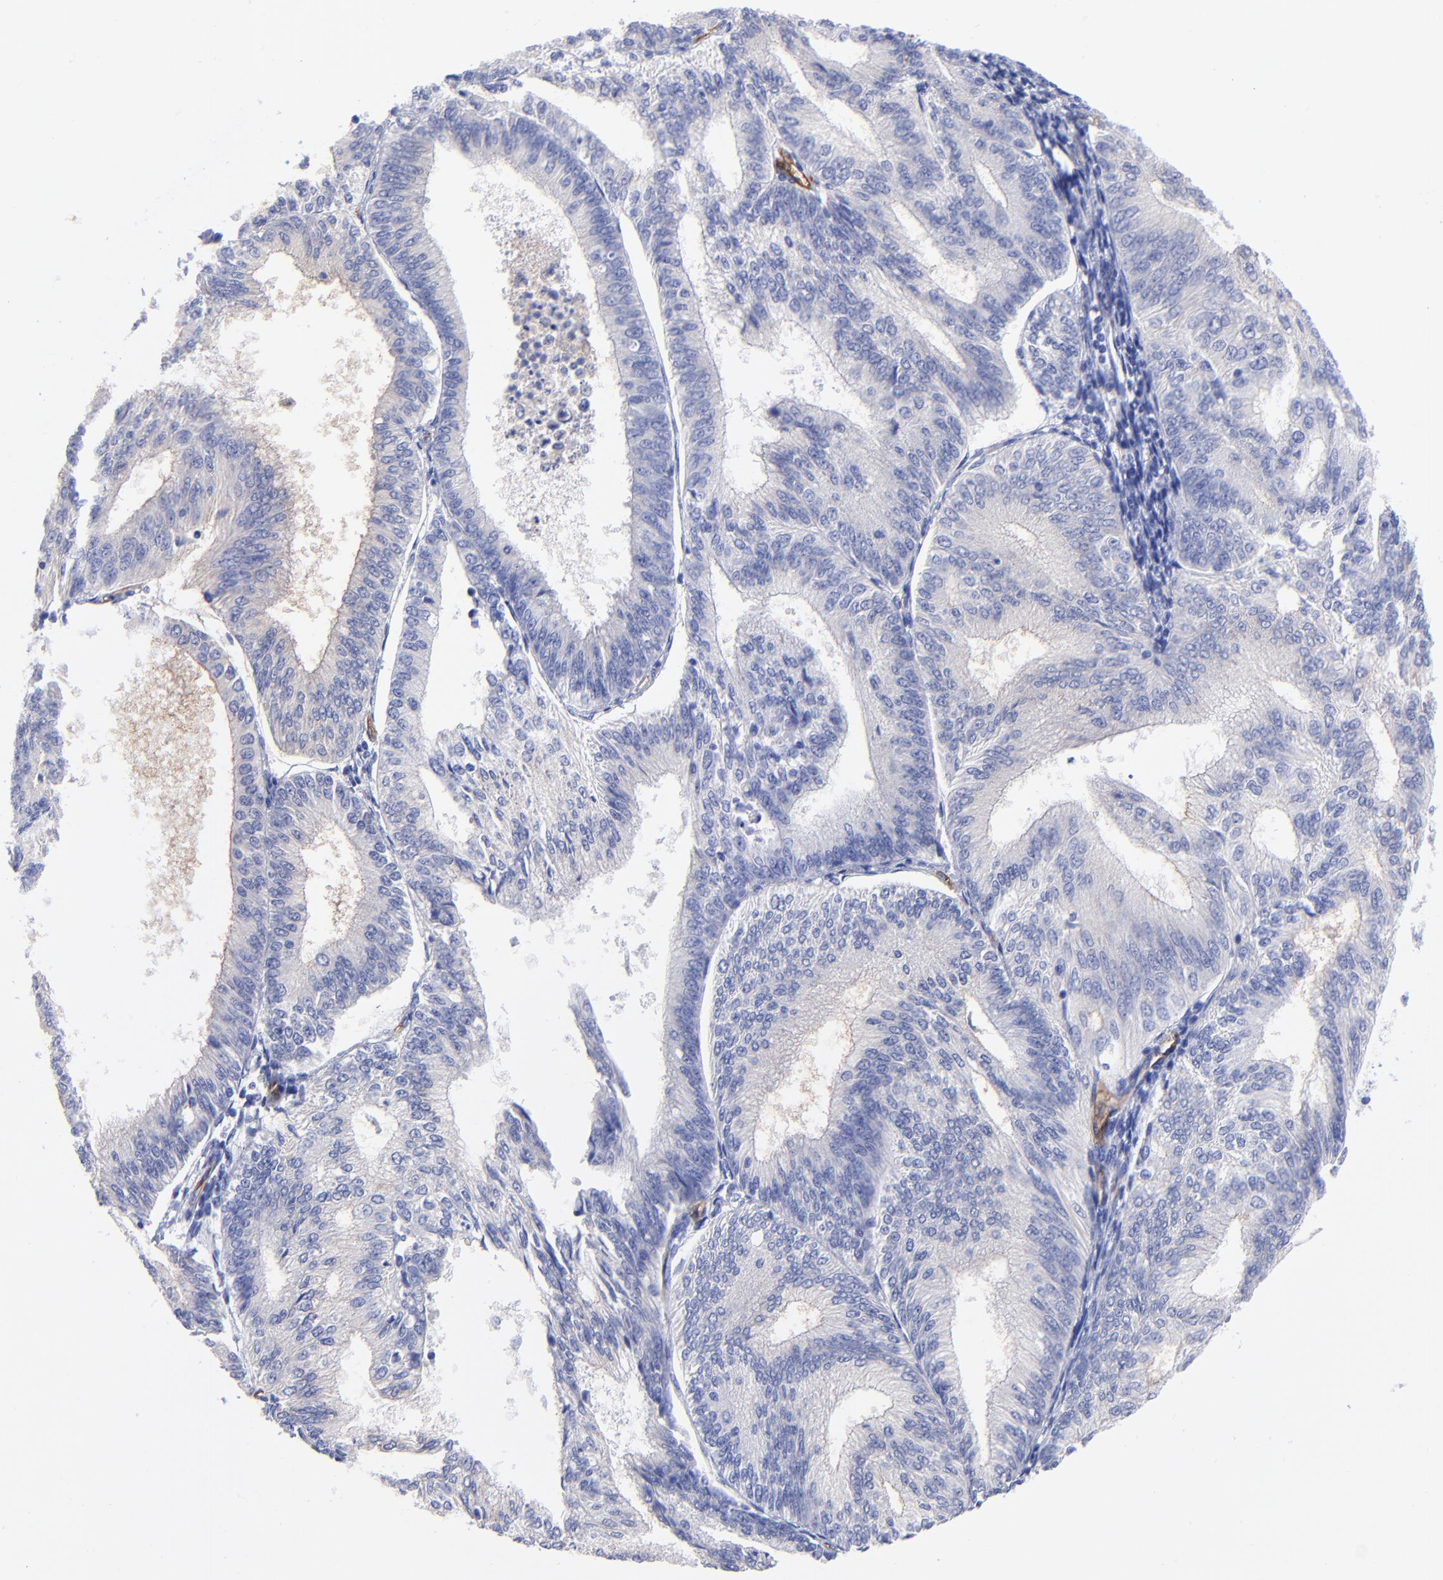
{"staining": {"intensity": "negative", "quantity": "none", "location": "none"}, "tissue": "endometrial cancer", "cell_type": "Tumor cells", "image_type": "cancer", "snomed": [{"axis": "morphology", "description": "Adenocarcinoma, NOS"}, {"axis": "topography", "description": "Endometrium"}], "caption": "Immunohistochemical staining of human endometrial adenocarcinoma exhibits no significant expression in tumor cells.", "gene": "SLC44A2", "patient": {"sex": "female", "age": 55}}